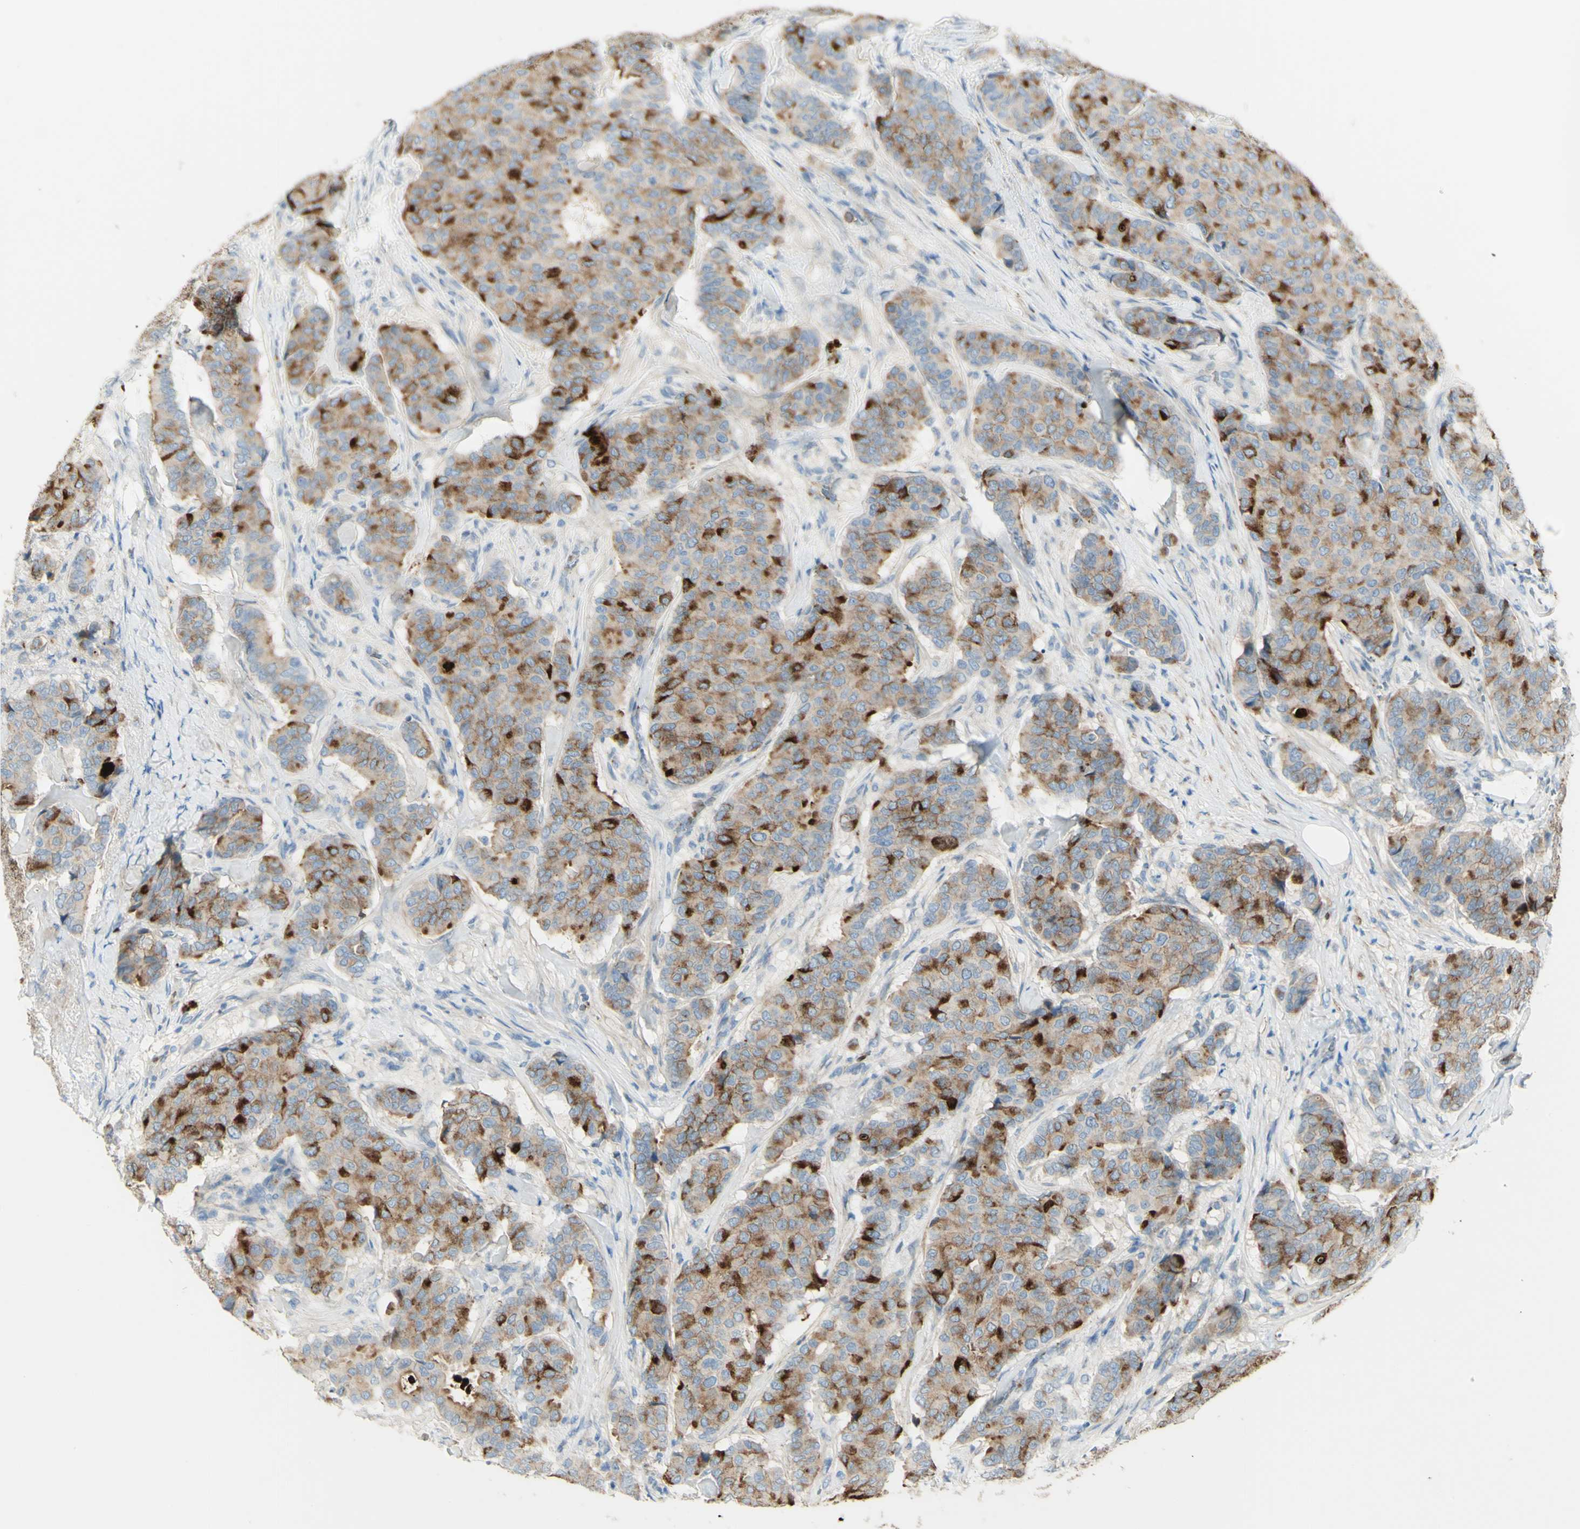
{"staining": {"intensity": "strong", "quantity": "<25%", "location": "cytoplasmic/membranous"}, "tissue": "breast cancer", "cell_type": "Tumor cells", "image_type": "cancer", "snomed": [{"axis": "morphology", "description": "Duct carcinoma"}, {"axis": "topography", "description": "Breast"}], "caption": "The immunohistochemical stain shows strong cytoplasmic/membranous staining in tumor cells of intraductal carcinoma (breast) tissue.", "gene": "GAN", "patient": {"sex": "female", "age": 75}}